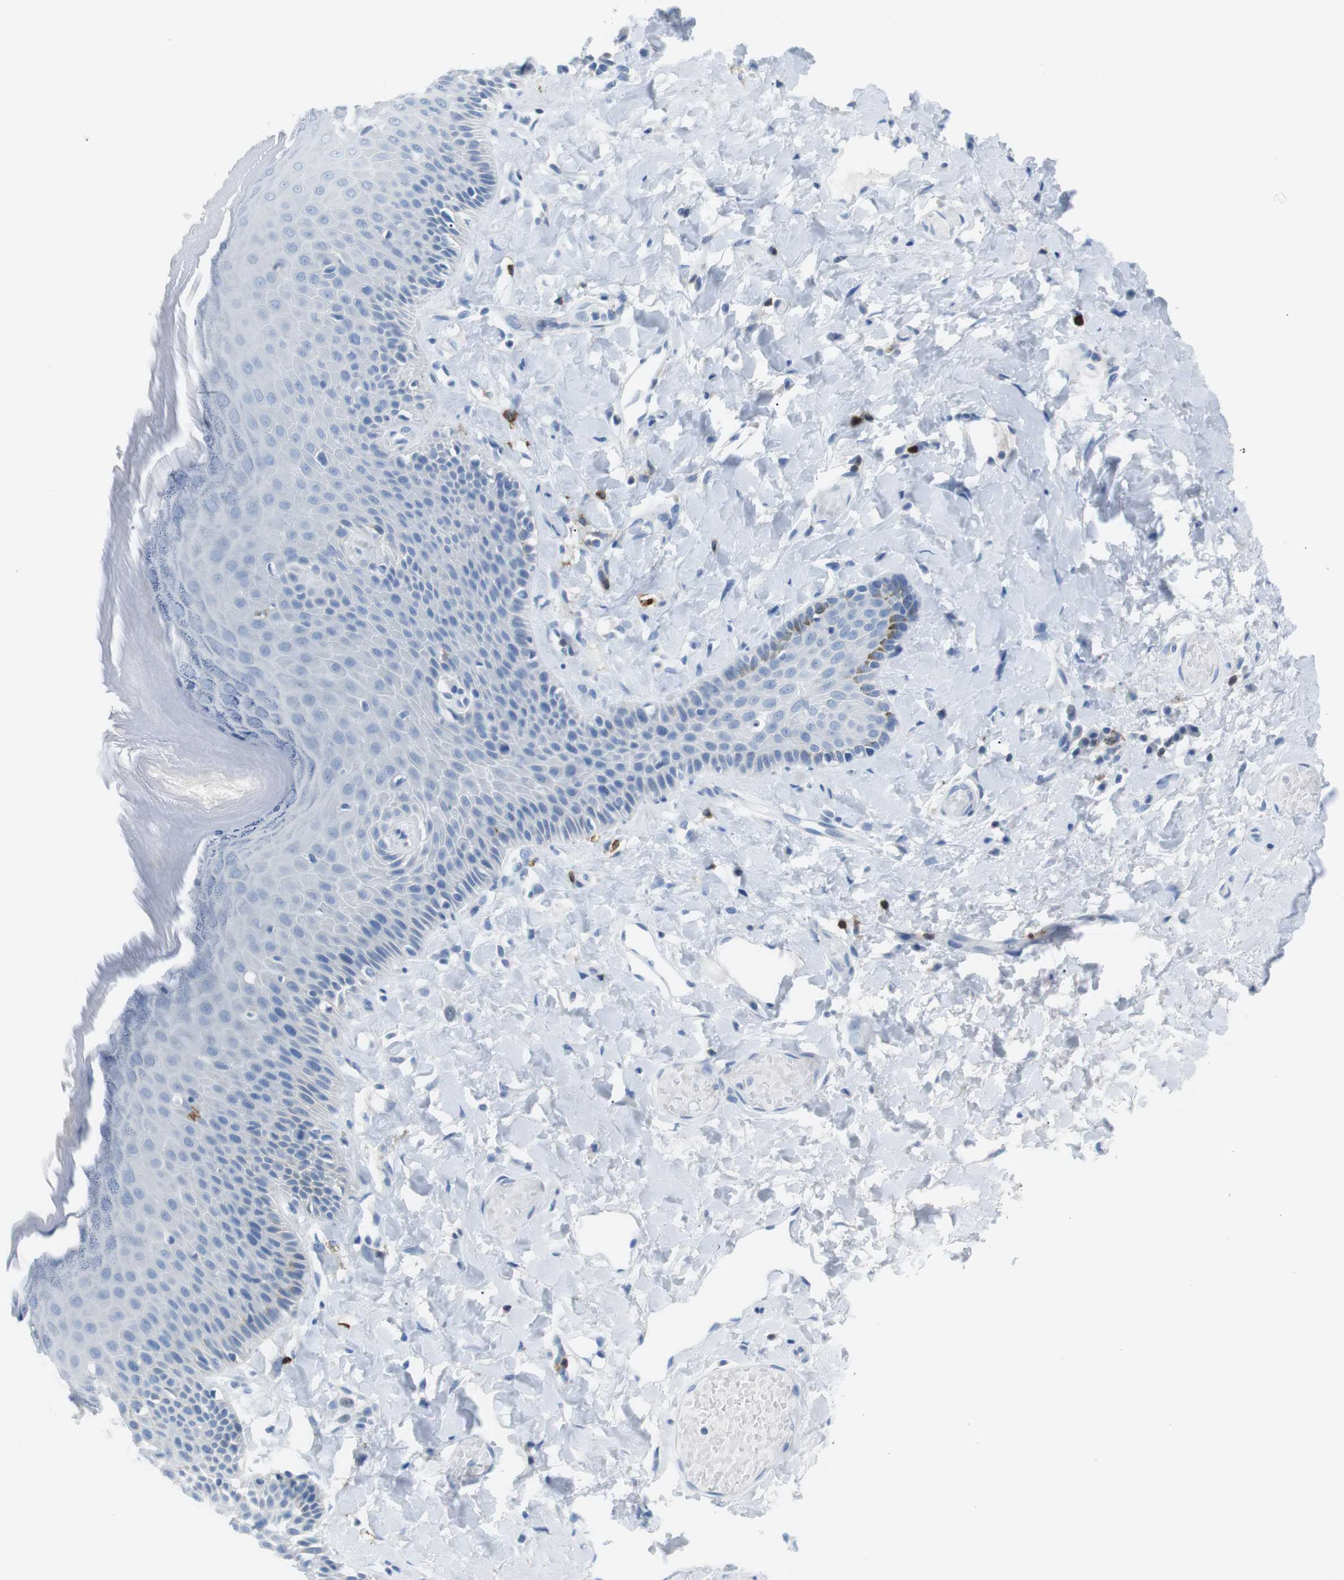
{"staining": {"intensity": "weak", "quantity": "<25%", "location": "cytoplasmic/membranous"}, "tissue": "skin", "cell_type": "Epidermal cells", "image_type": "normal", "snomed": [{"axis": "morphology", "description": "Normal tissue, NOS"}, {"axis": "topography", "description": "Anal"}], "caption": "This image is of benign skin stained with immunohistochemistry (IHC) to label a protein in brown with the nuclei are counter-stained blue. There is no positivity in epidermal cells. (DAB (3,3'-diaminobenzidine) immunohistochemistry (IHC), high magnification).", "gene": "TNFRSF4", "patient": {"sex": "male", "age": 69}}